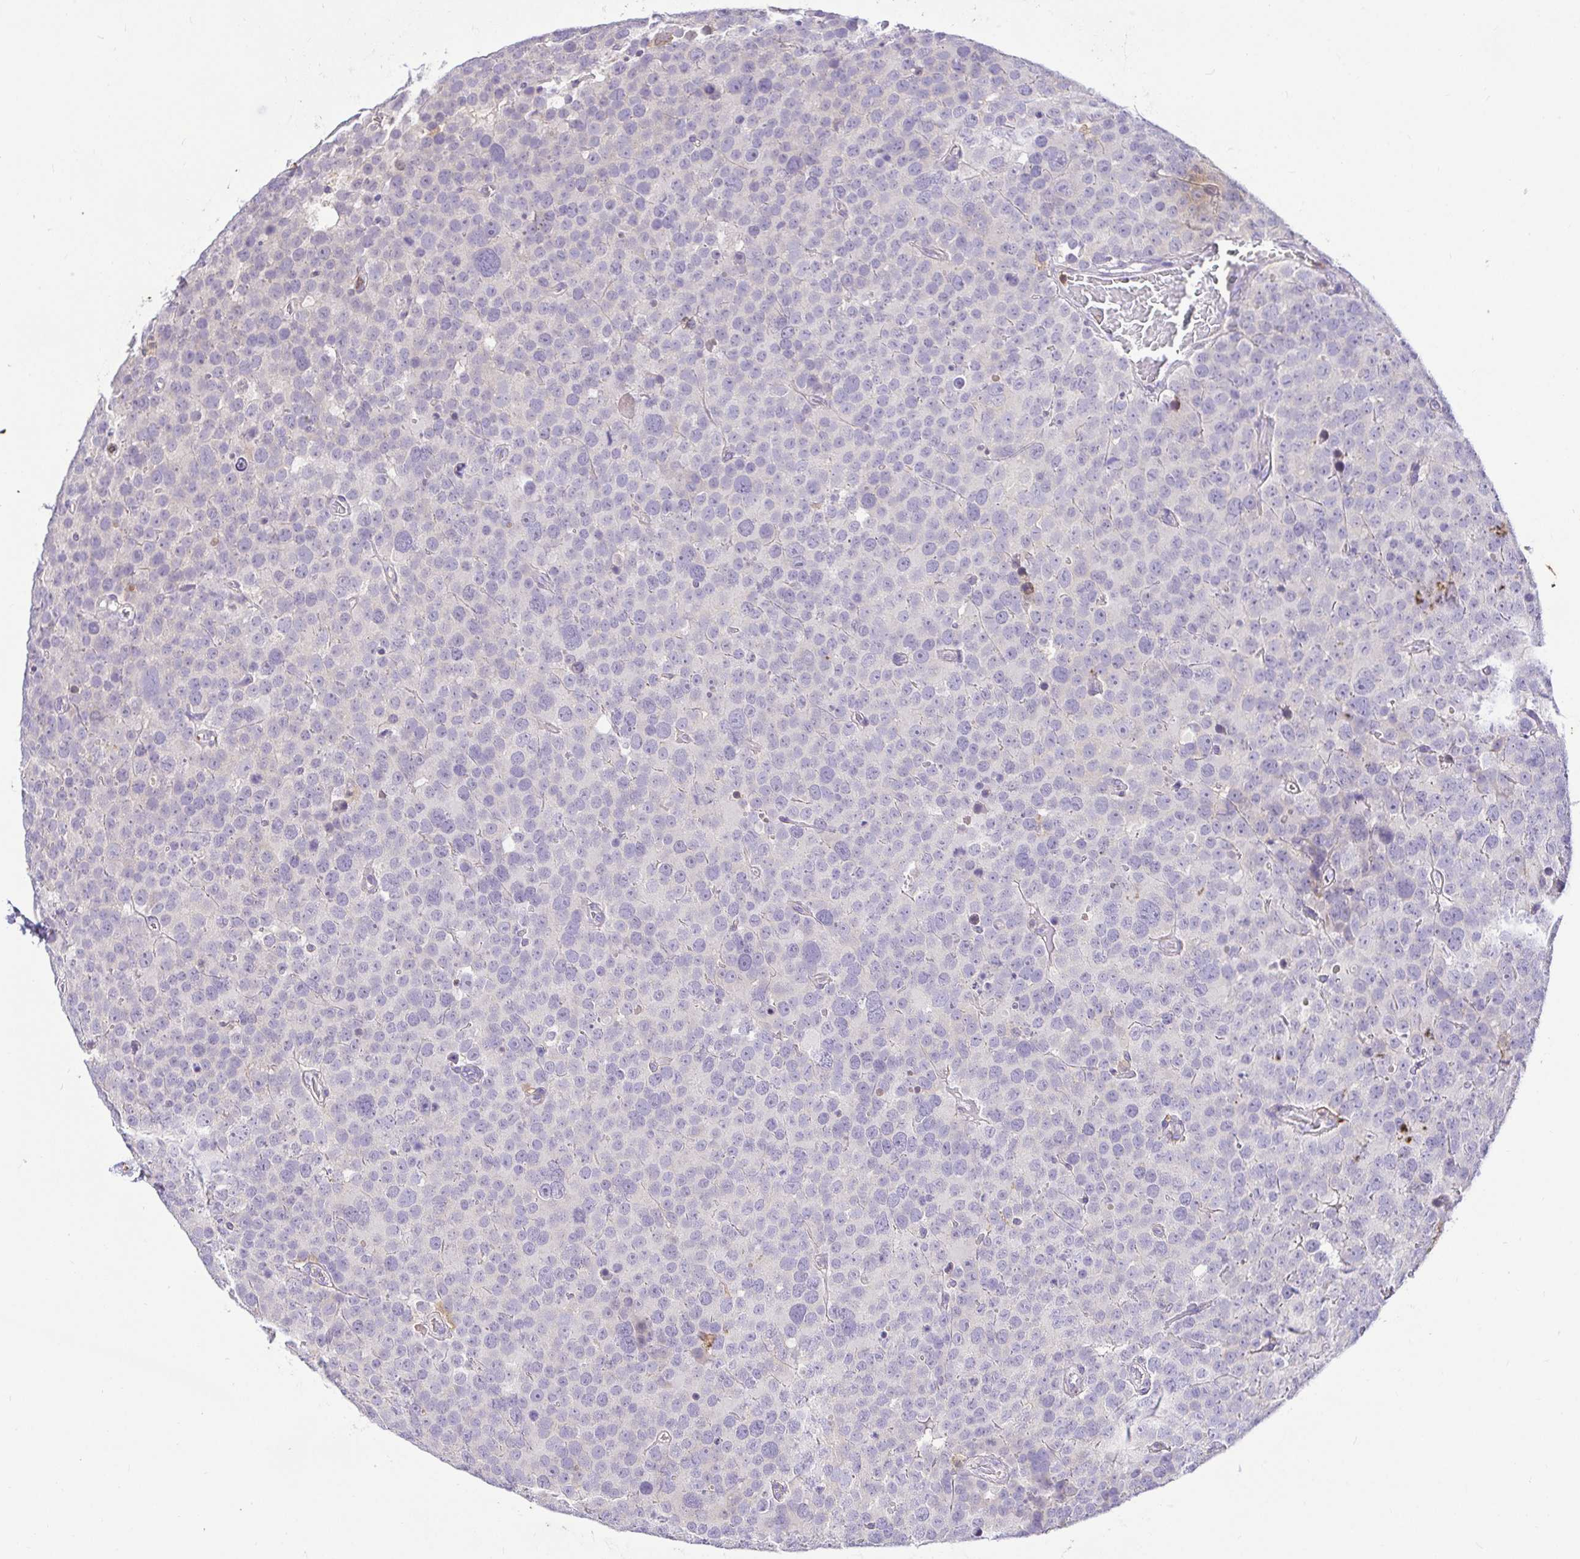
{"staining": {"intensity": "negative", "quantity": "none", "location": "none"}, "tissue": "testis cancer", "cell_type": "Tumor cells", "image_type": "cancer", "snomed": [{"axis": "morphology", "description": "Seminoma, NOS"}, {"axis": "topography", "description": "Testis"}], "caption": "There is no significant staining in tumor cells of testis seminoma.", "gene": "SKAP1", "patient": {"sex": "male", "age": 71}}